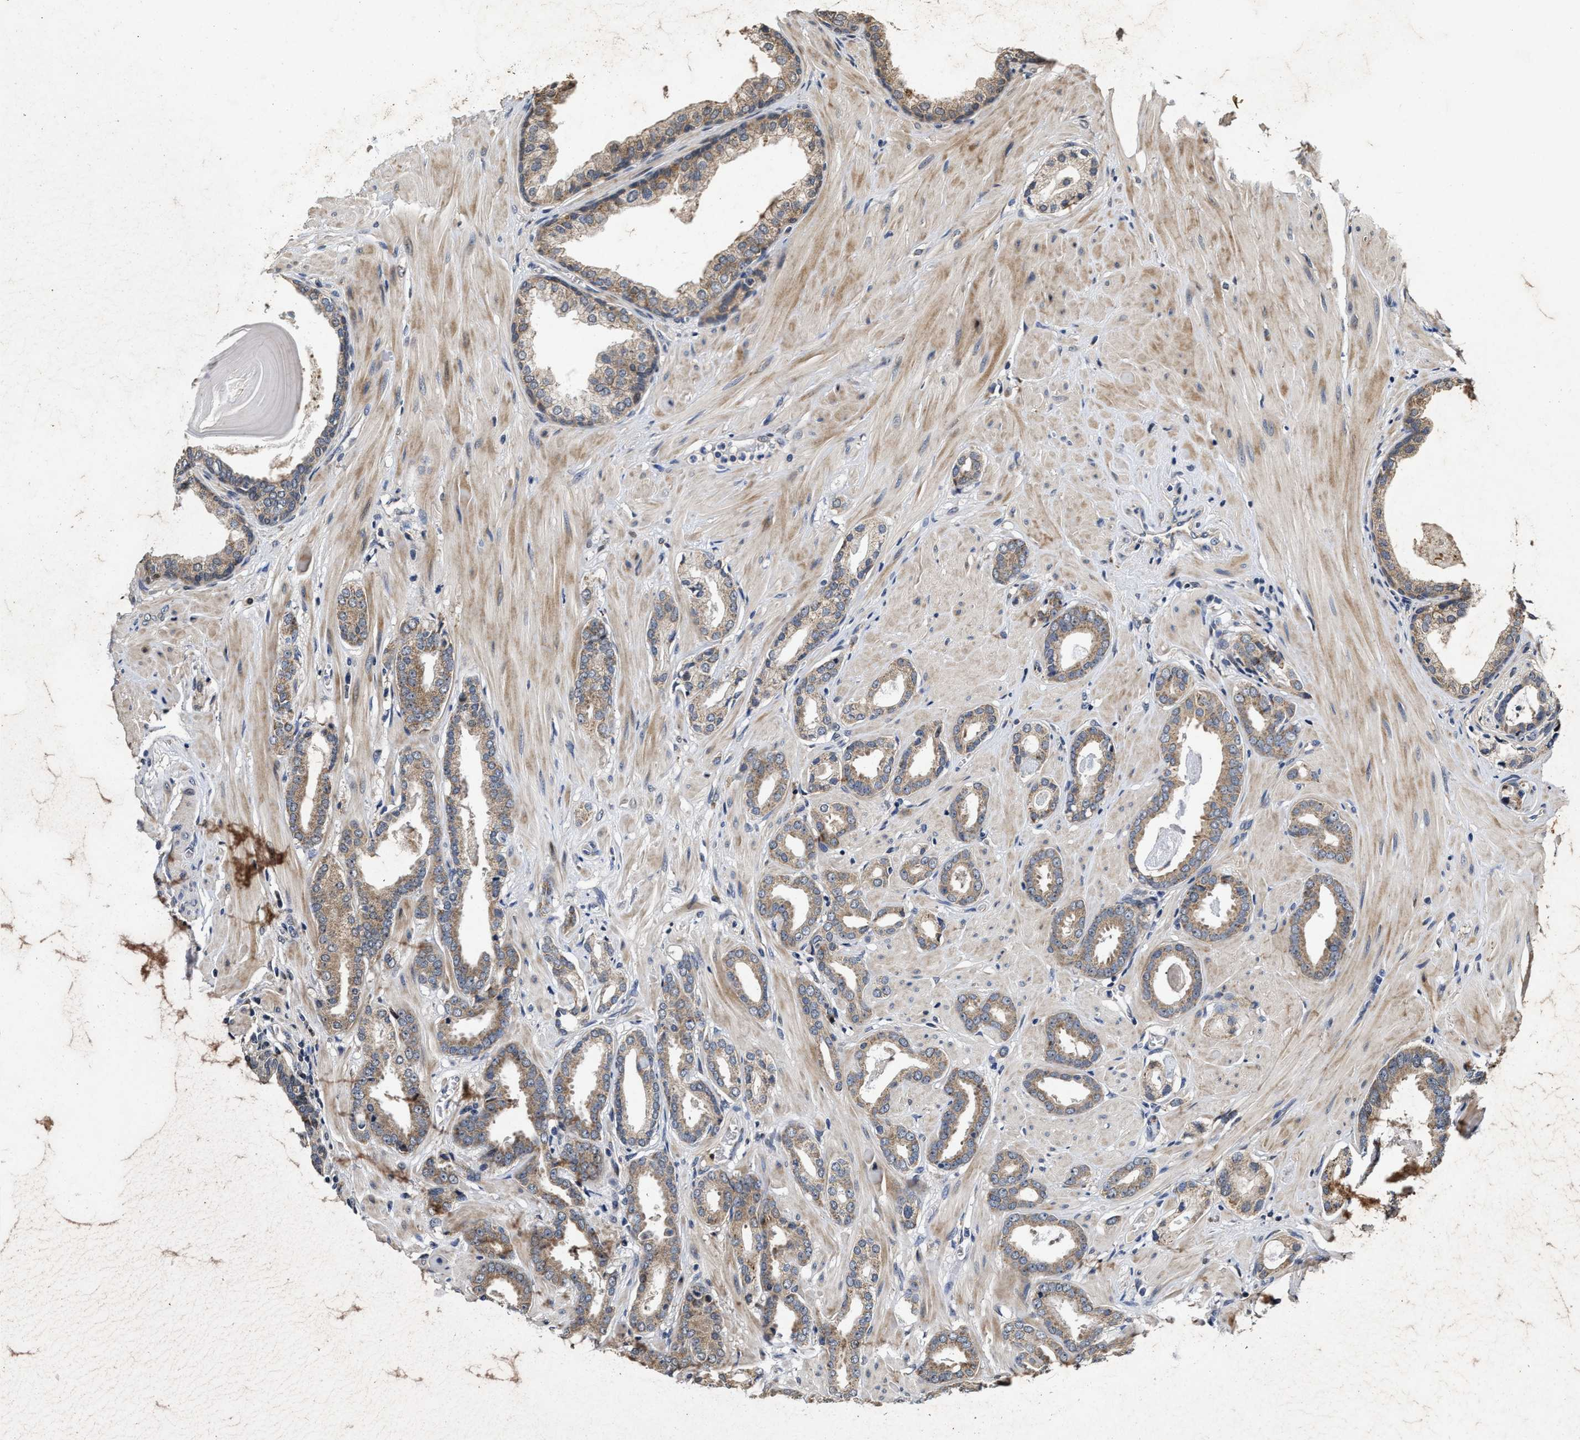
{"staining": {"intensity": "weak", "quantity": "25%-75%", "location": "cytoplasmic/membranous"}, "tissue": "prostate cancer", "cell_type": "Tumor cells", "image_type": "cancer", "snomed": [{"axis": "morphology", "description": "Adenocarcinoma, Low grade"}, {"axis": "topography", "description": "Prostate"}], "caption": "IHC (DAB) staining of prostate cancer (low-grade adenocarcinoma) shows weak cytoplasmic/membranous protein staining in about 25%-75% of tumor cells.", "gene": "SCYL2", "patient": {"sex": "male", "age": 53}}